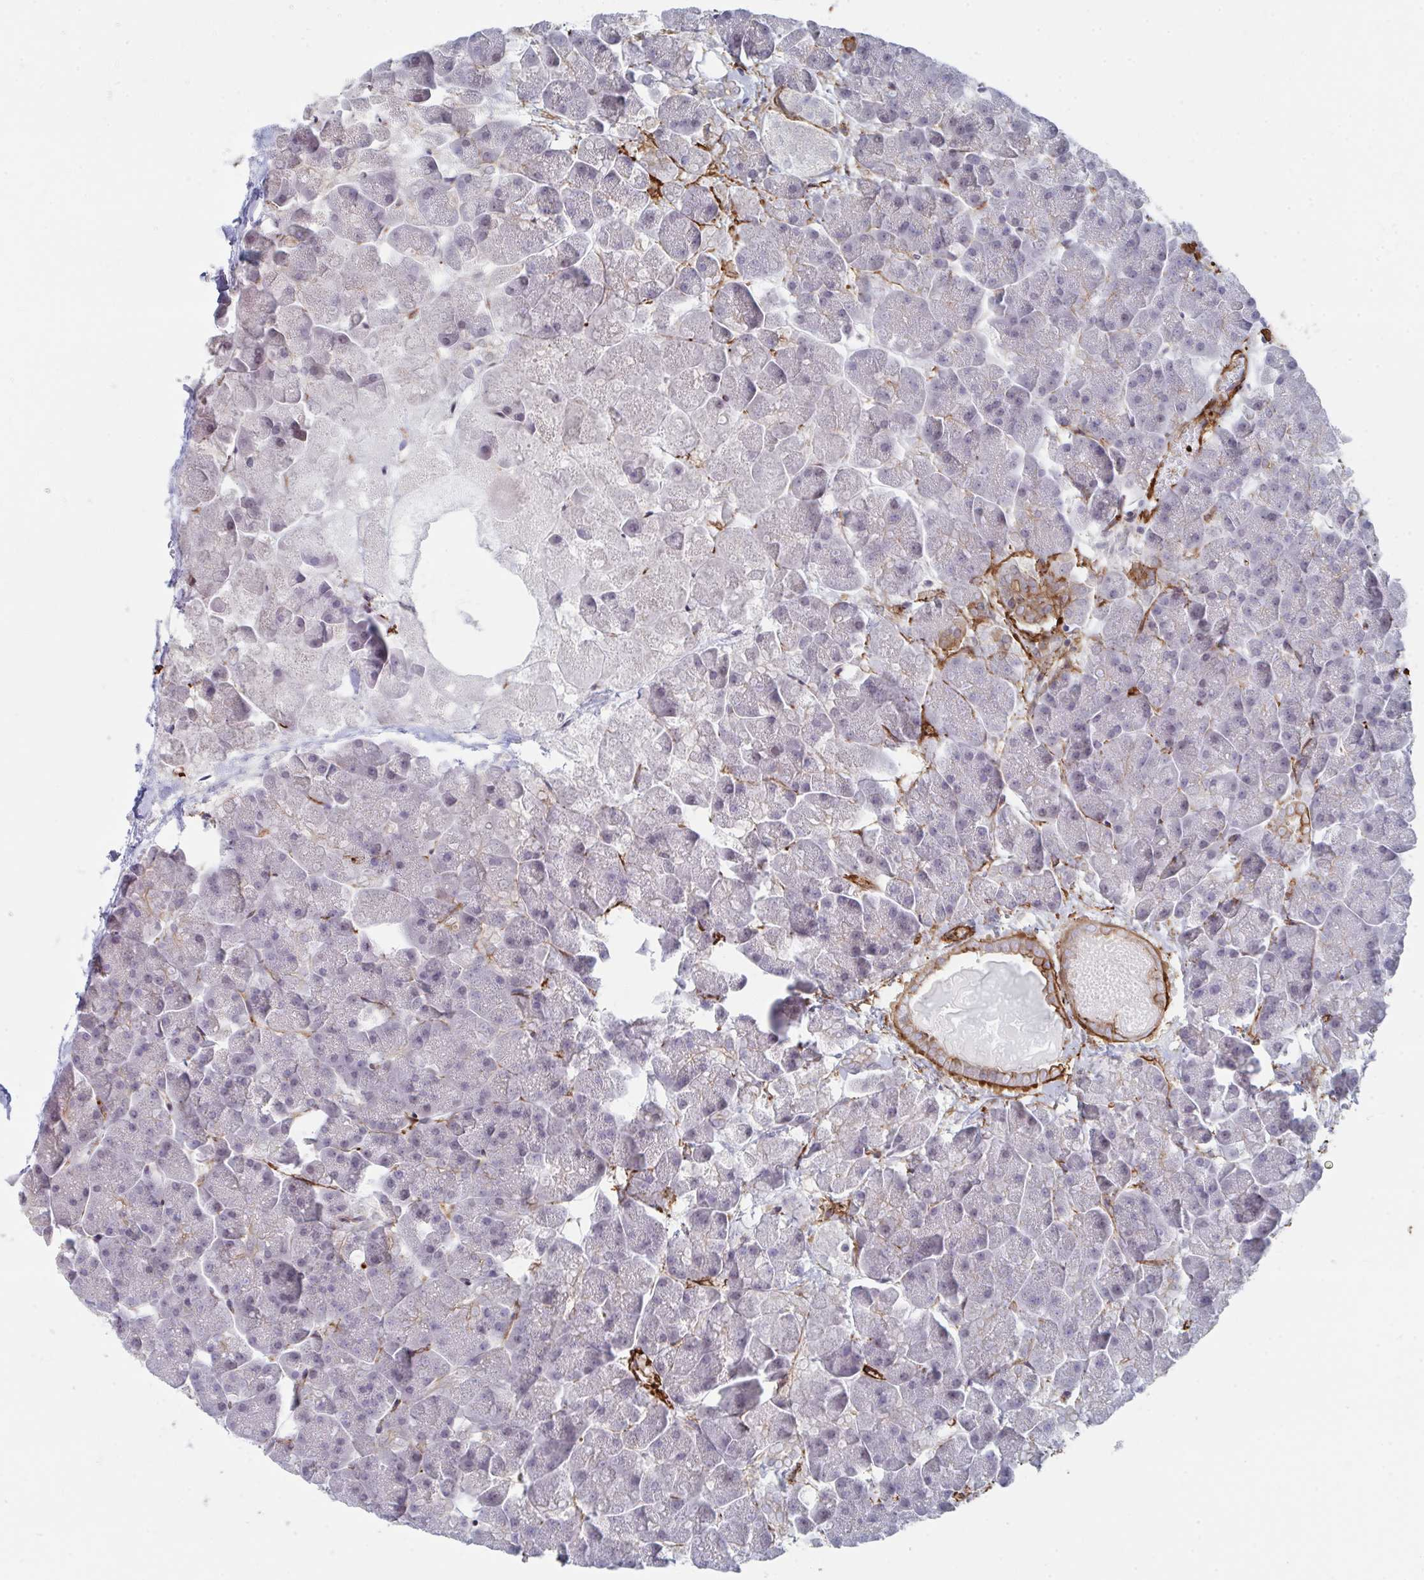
{"staining": {"intensity": "weak", "quantity": "<25%", "location": "cytoplasmic/membranous"}, "tissue": "pancreas", "cell_type": "Exocrine glandular cells", "image_type": "normal", "snomed": [{"axis": "morphology", "description": "Normal tissue, NOS"}, {"axis": "topography", "description": "Pancreas"}, {"axis": "topography", "description": "Peripheral nerve tissue"}], "caption": "Immunohistochemical staining of unremarkable human pancreas shows no significant expression in exocrine glandular cells. (Stains: DAB IHC with hematoxylin counter stain, Microscopy: brightfield microscopy at high magnification).", "gene": "NEURL4", "patient": {"sex": "male", "age": 54}}